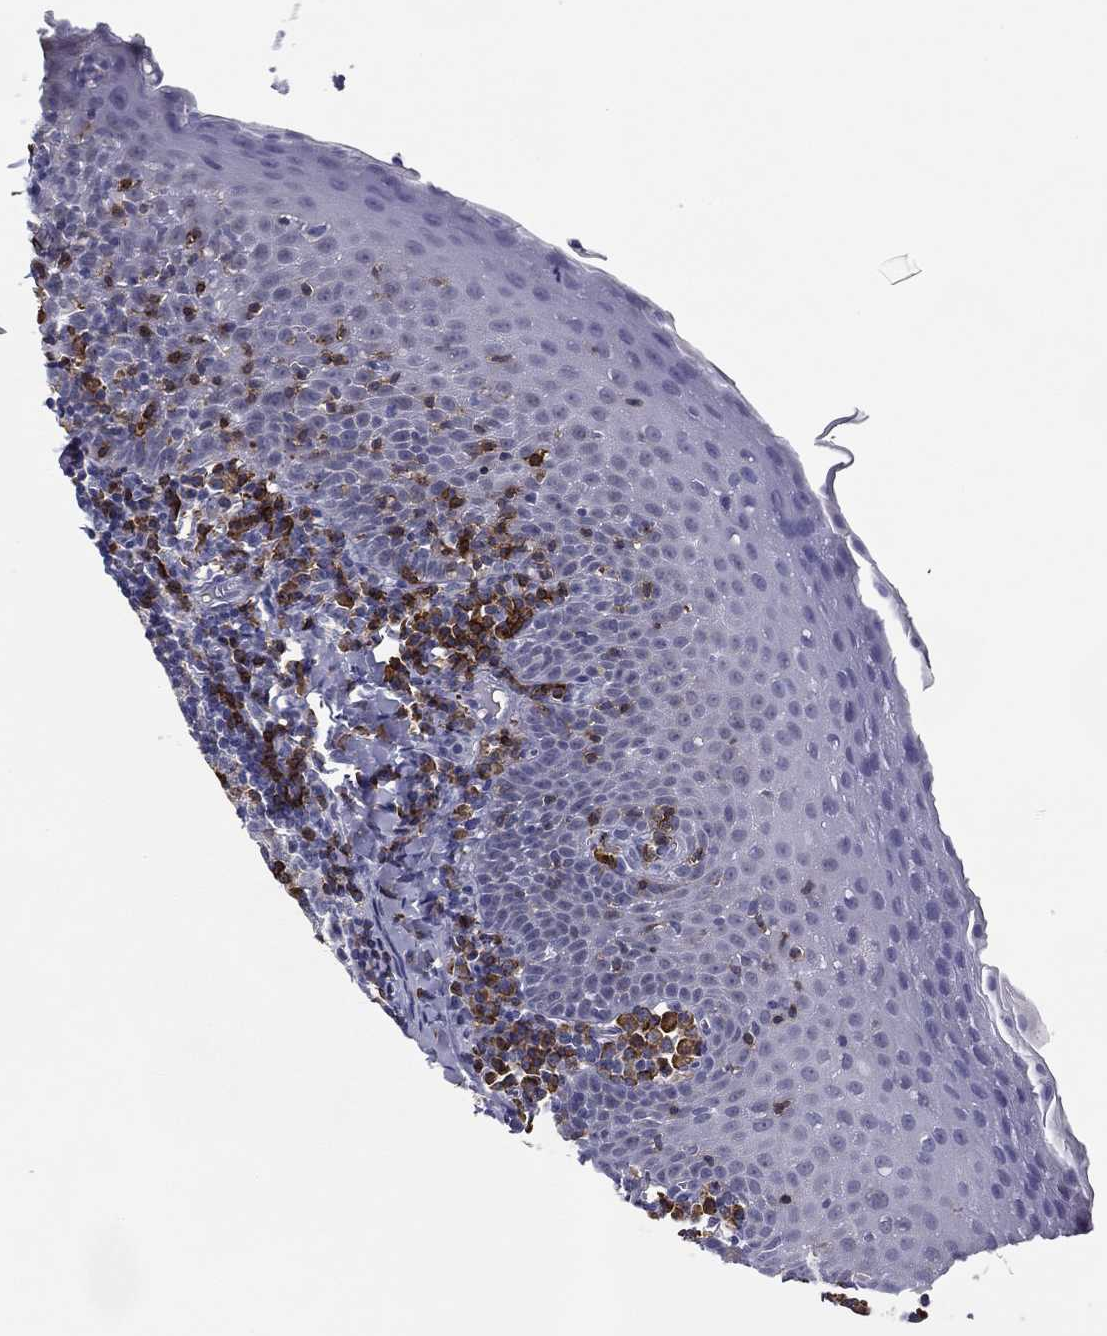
{"staining": {"intensity": "strong", "quantity": "<25%", "location": "cytoplasmic/membranous"}, "tissue": "tonsil", "cell_type": "Germinal center cells", "image_type": "normal", "snomed": [{"axis": "morphology", "description": "Normal tissue, NOS"}, {"axis": "morphology", "description": "Inflammation, NOS"}, {"axis": "topography", "description": "Tonsil"}], "caption": "Brown immunohistochemical staining in benign human tonsil reveals strong cytoplasmic/membranous staining in about <25% of germinal center cells.", "gene": "TRAT1", "patient": {"sex": "female", "age": 31}}